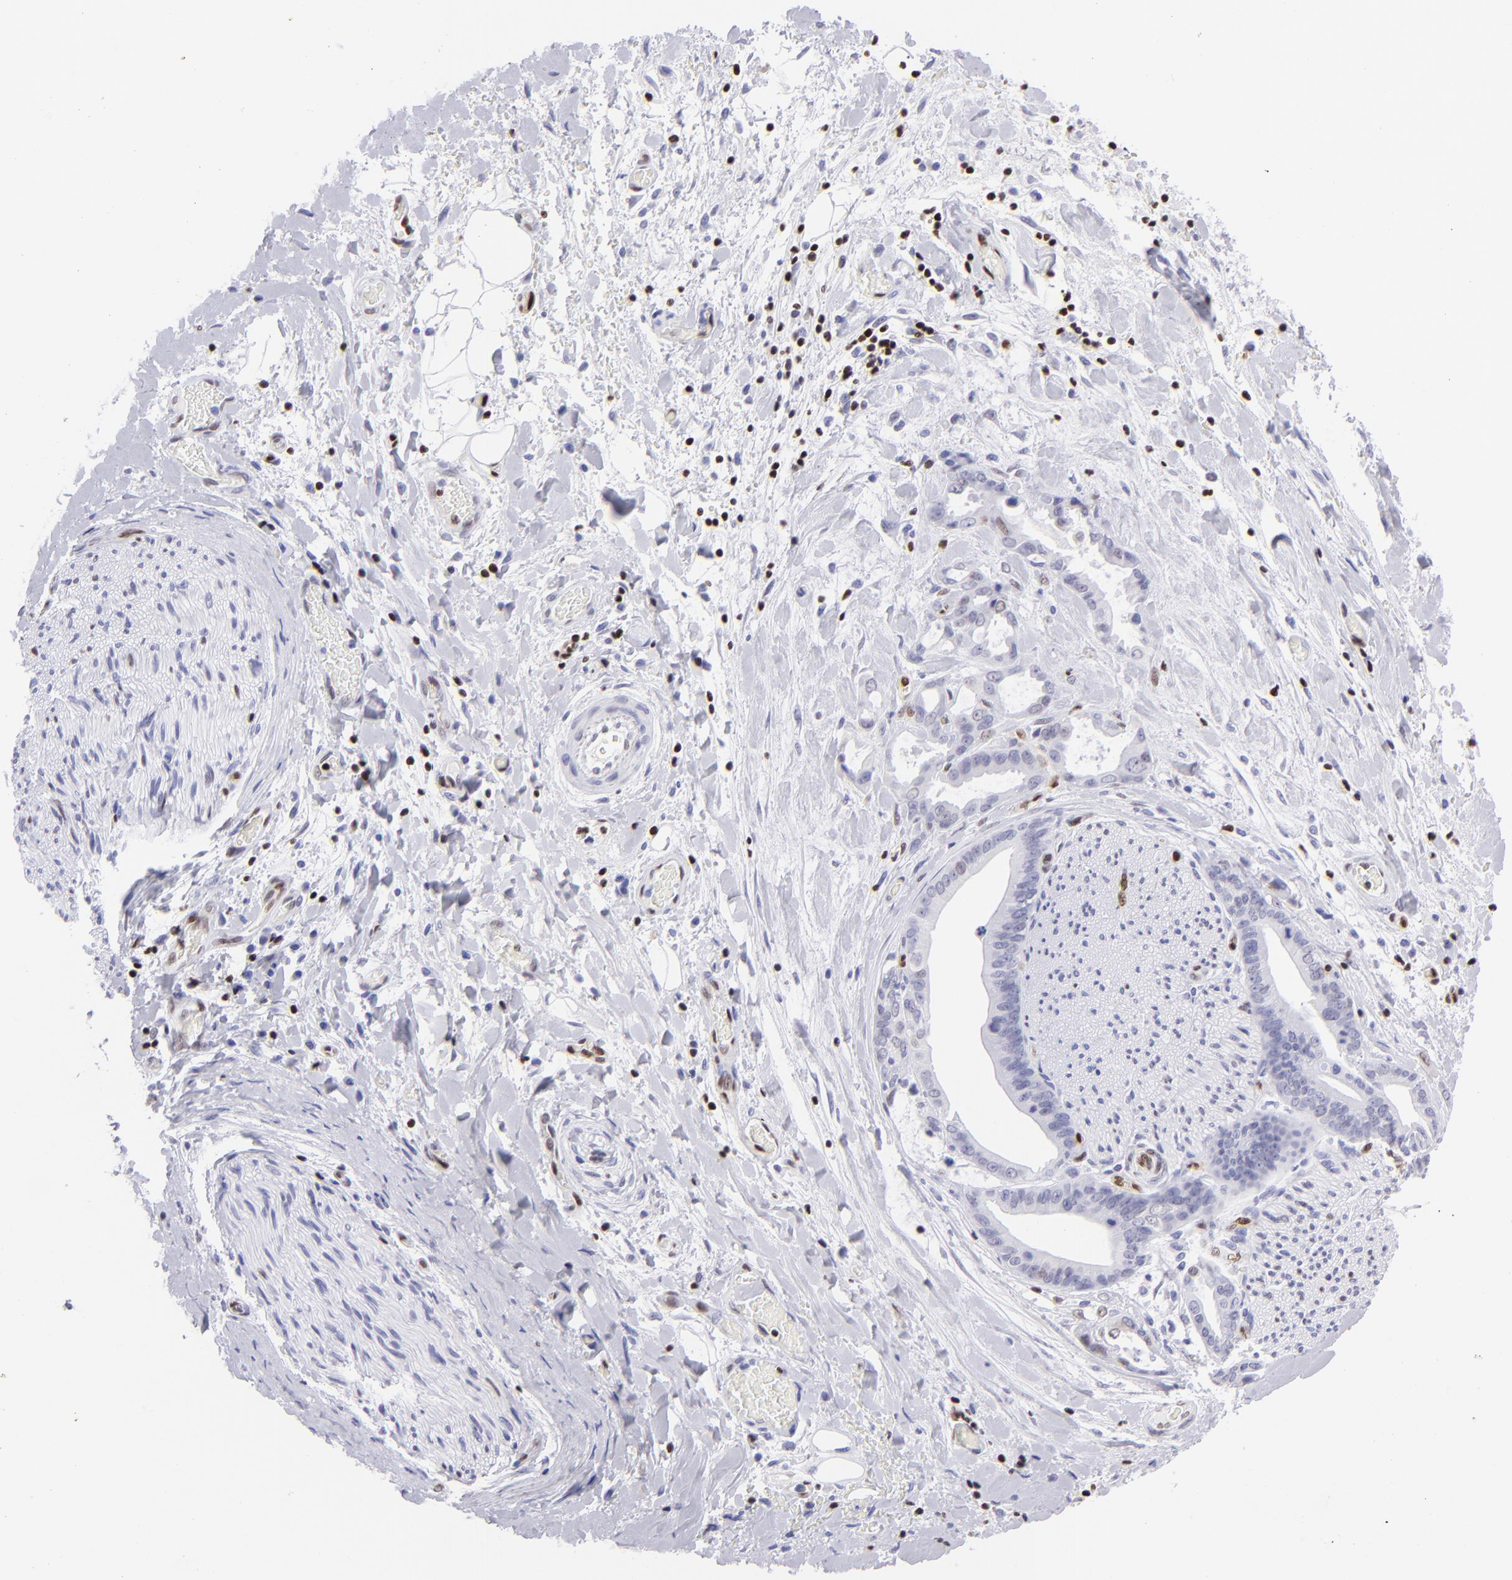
{"staining": {"intensity": "weak", "quantity": "<25%", "location": "nuclear"}, "tissue": "liver cancer", "cell_type": "Tumor cells", "image_type": "cancer", "snomed": [{"axis": "morphology", "description": "Cholangiocarcinoma"}, {"axis": "topography", "description": "Liver"}], "caption": "Immunohistochemistry (IHC) photomicrograph of liver cancer stained for a protein (brown), which reveals no staining in tumor cells.", "gene": "ETS1", "patient": {"sex": "male", "age": 58}}